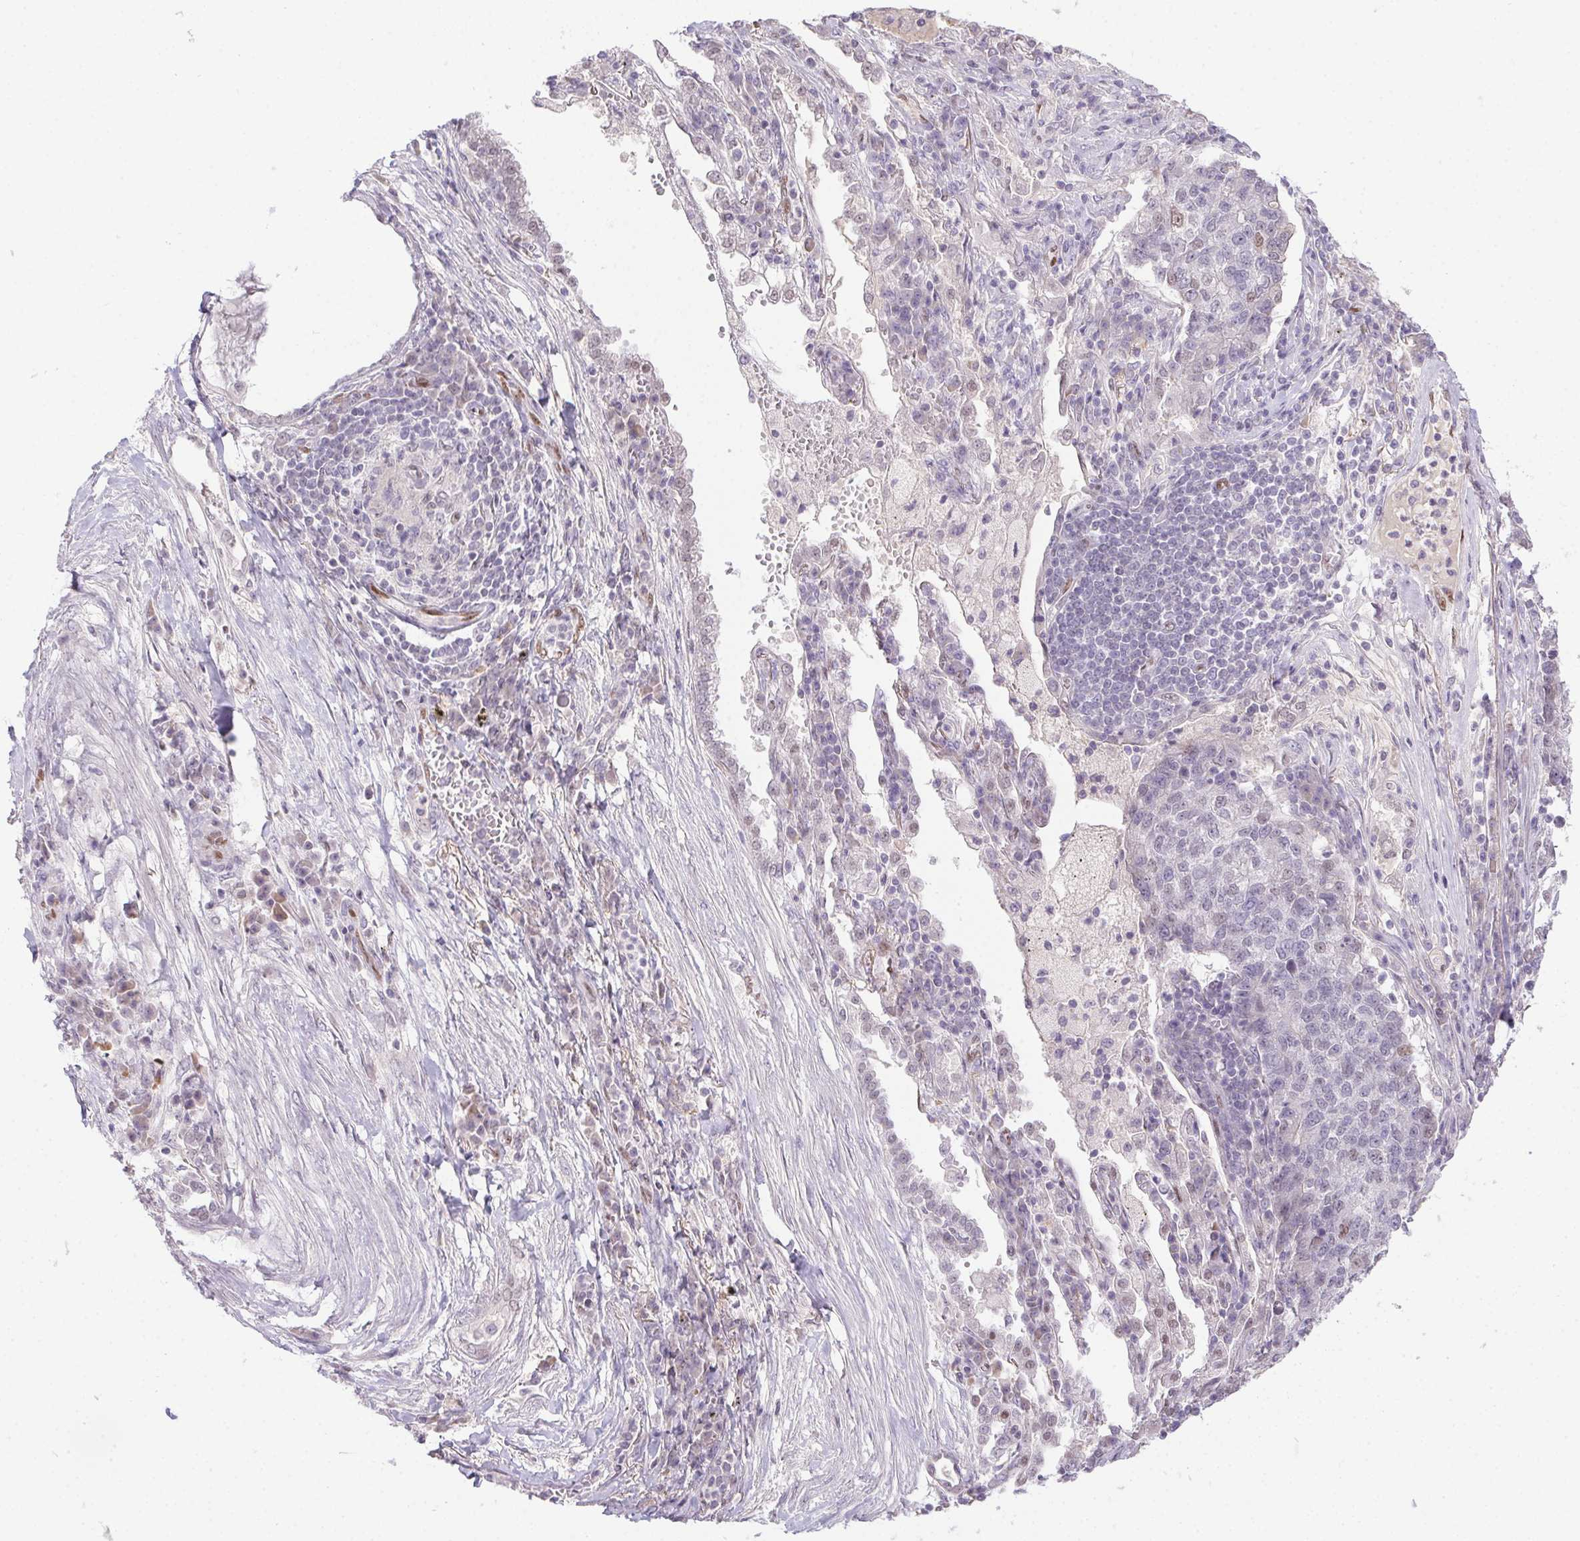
{"staining": {"intensity": "weak", "quantity": "<25%", "location": "nuclear"}, "tissue": "lung cancer", "cell_type": "Tumor cells", "image_type": "cancer", "snomed": [{"axis": "morphology", "description": "Adenocarcinoma, NOS"}, {"axis": "topography", "description": "Lung"}], "caption": "Immunohistochemical staining of human lung cancer (adenocarcinoma) exhibits no significant staining in tumor cells. (DAB (3,3'-diaminobenzidine) immunohistochemistry visualized using brightfield microscopy, high magnification).", "gene": "SP9", "patient": {"sex": "male", "age": 57}}